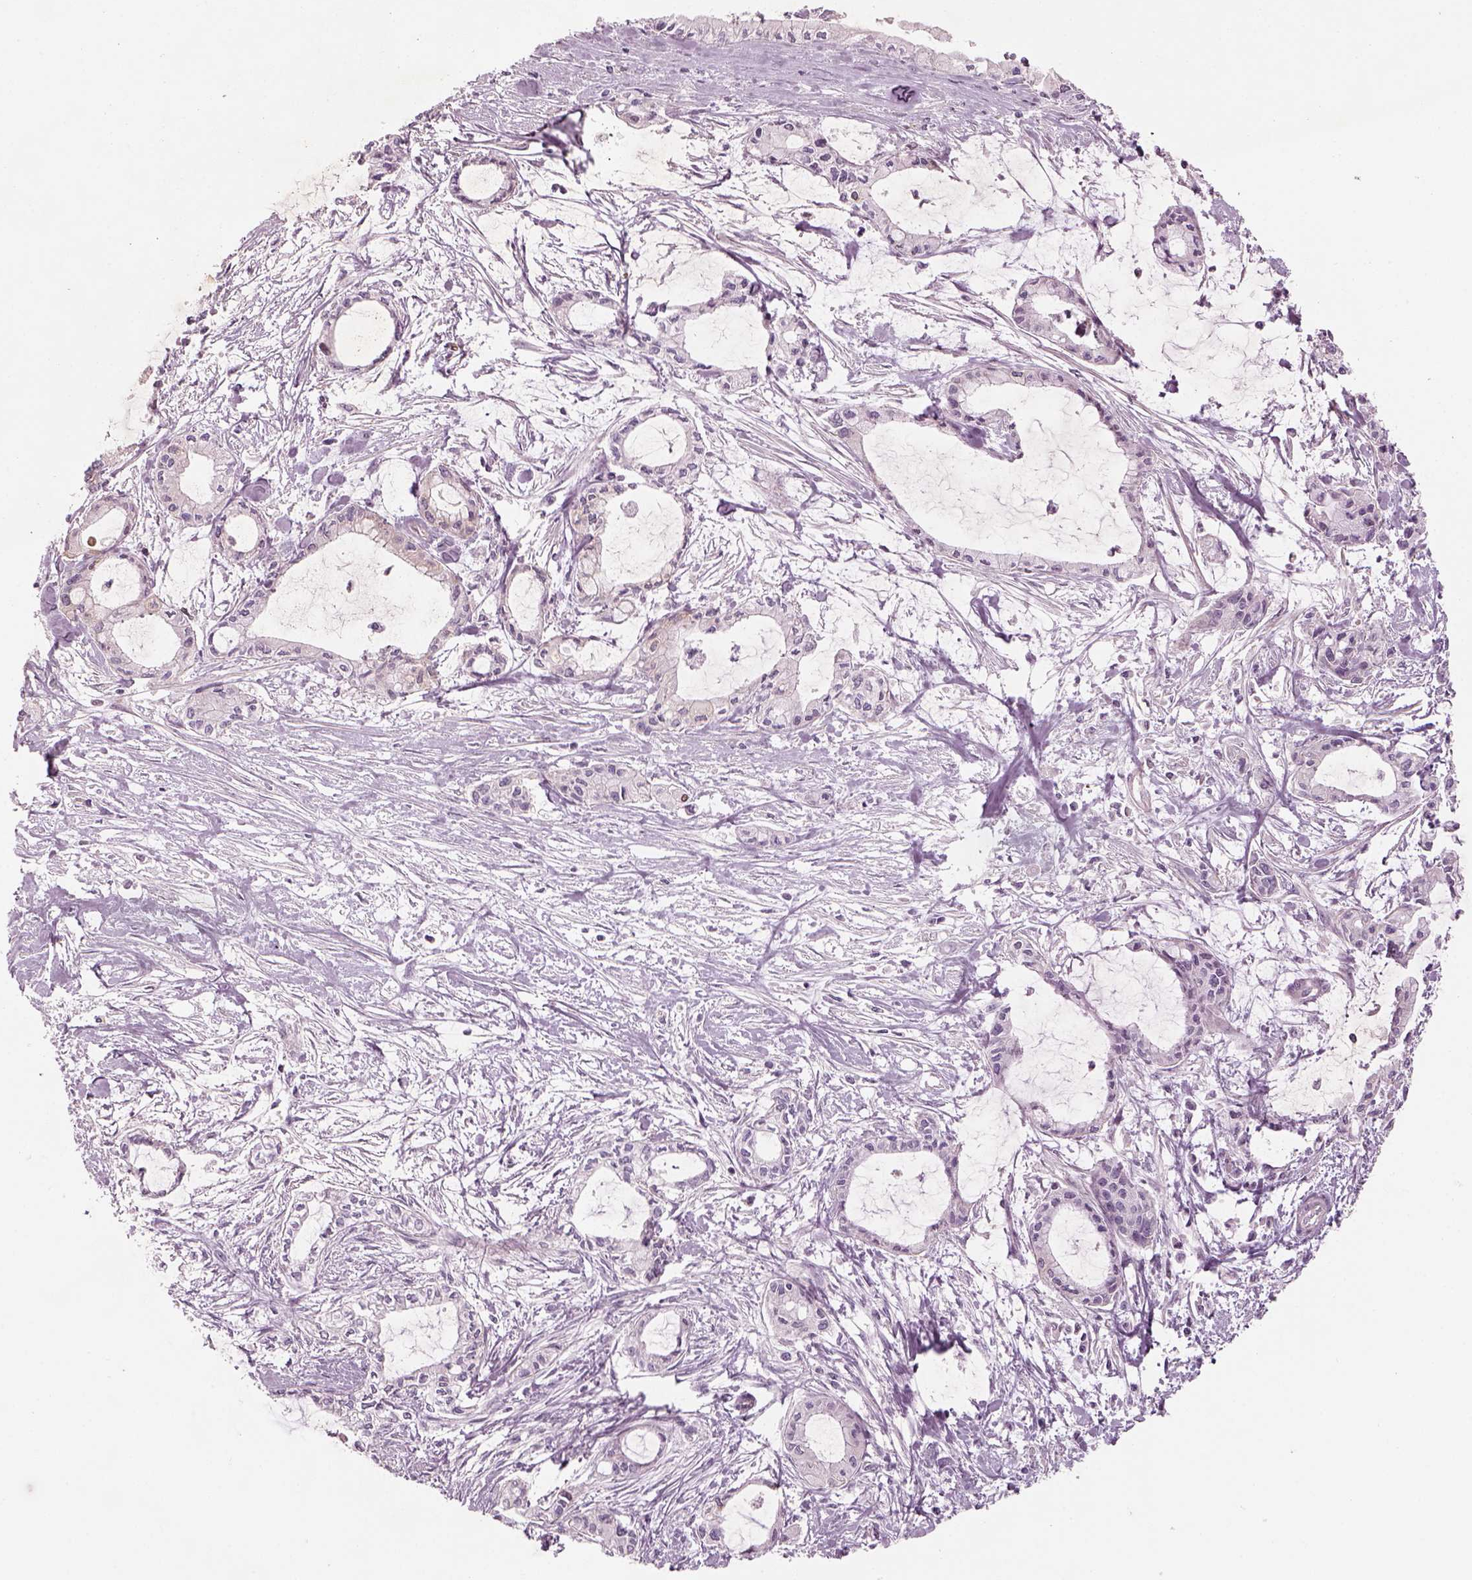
{"staining": {"intensity": "negative", "quantity": "none", "location": "none"}, "tissue": "pancreatic cancer", "cell_type": "Tumor cells", "image_type": "cancer", "snomed": [{"axis": "morphology", "description": "Adenocarcinoma, NOS"}, {"axis": "topography", "description": "Pancreas"}], "caption": "The image reveals no staining of tumor cells in pancreatic adenocarcinoma.", "gene": "PABPC1L2B", "patient": {"sex": "male", "age": 48}}